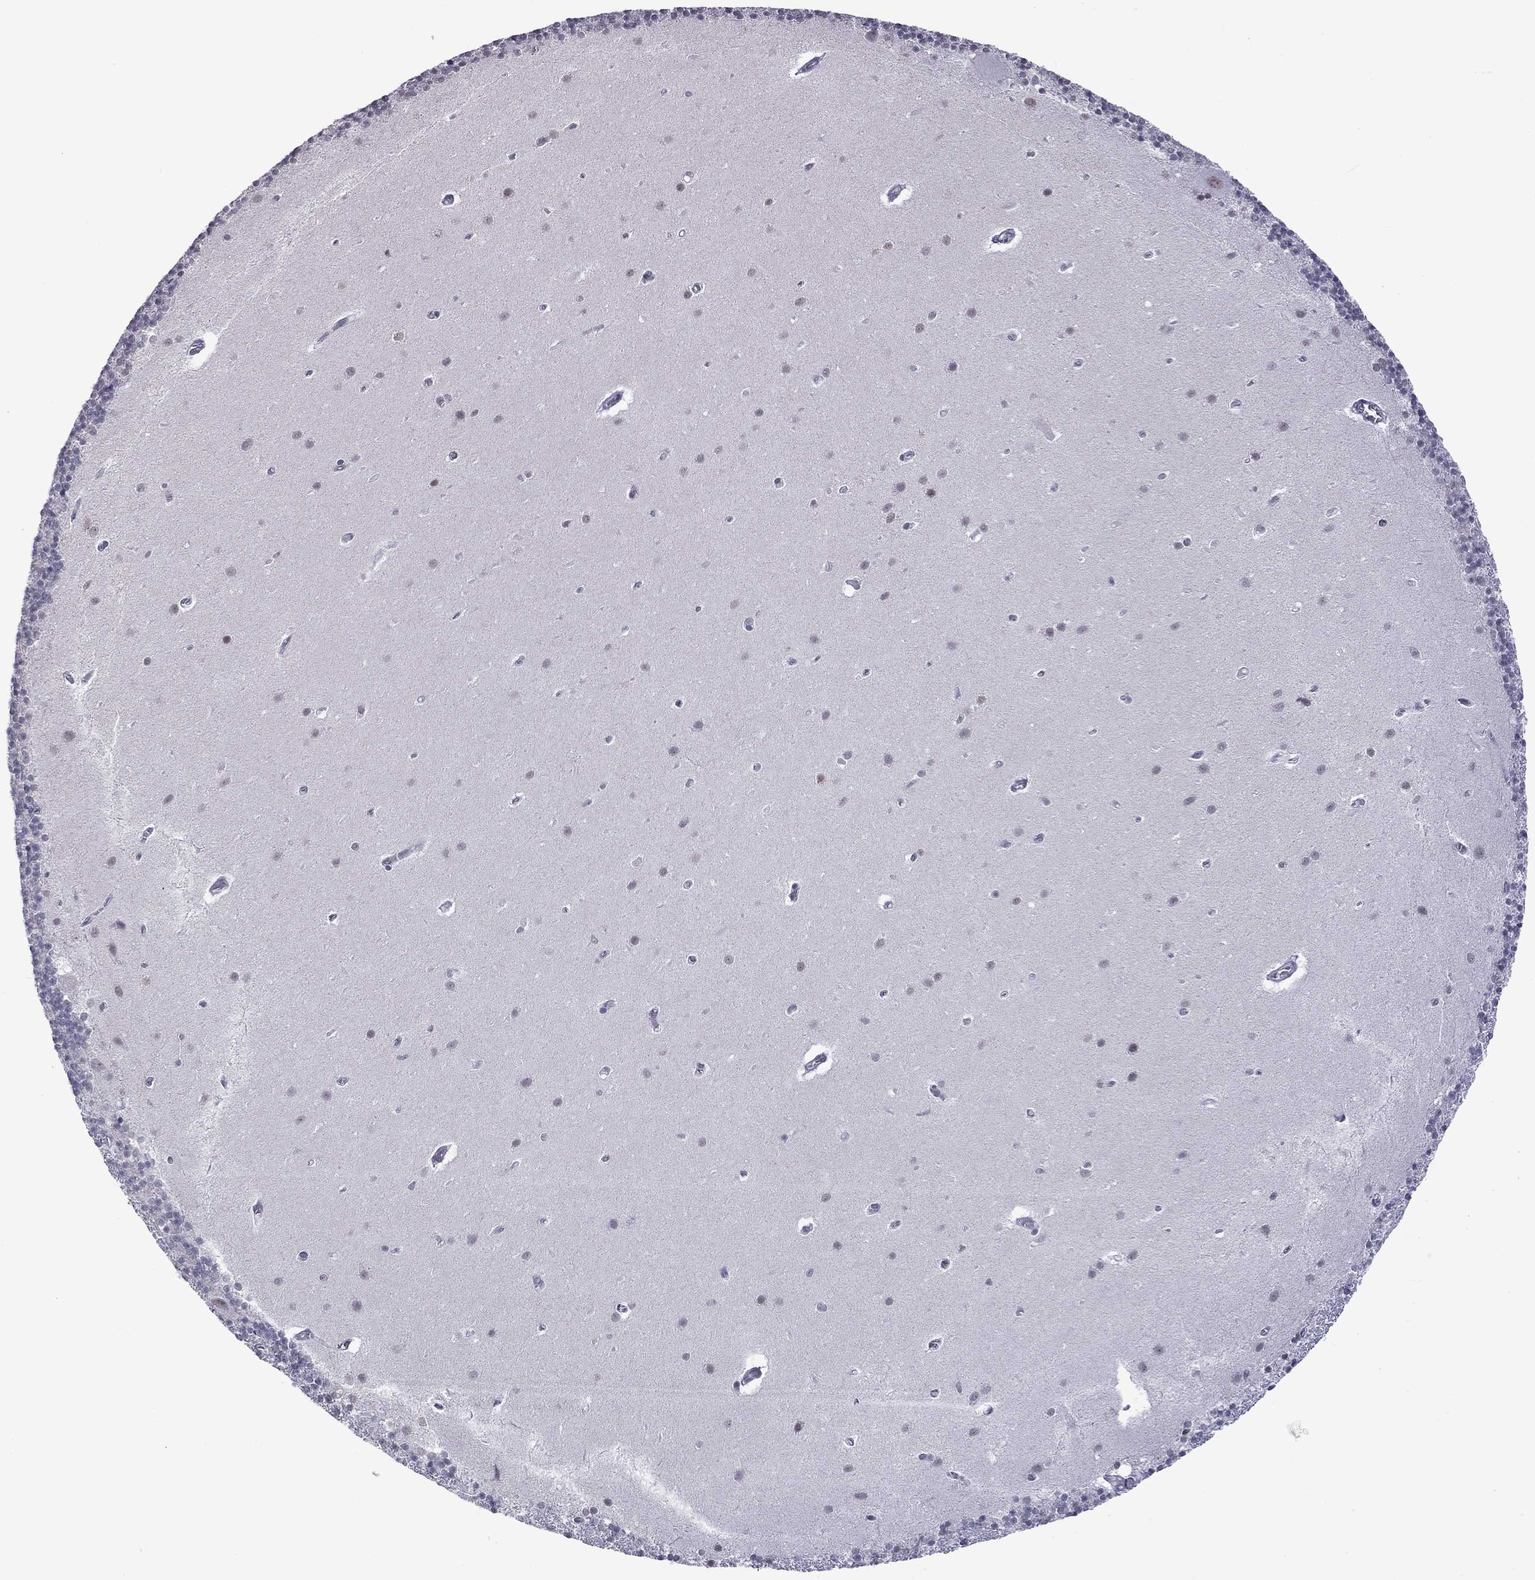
{"staining": {"intensity": "negative", "quantity": "none", "location": "none"}, "tissue": "cerebellum", "cell_type": "Cells in granular layer", "image_type": "normal", "snomed": [{"axis": "morphology", "description": "Normal tissue, NOS"}, {"axis": "topography", "description": "Cerebellum"}], "caption": "Immunohistochemistry (IHC) micrograph of normal cerebellum: human cerebellum stained with DAB (3,3'-diaminobenzidine) reveals no significant protein staining in cells in granular layer.", "gene": "PPP1R3A", "patient": {"sex": "male", "age": 70}}